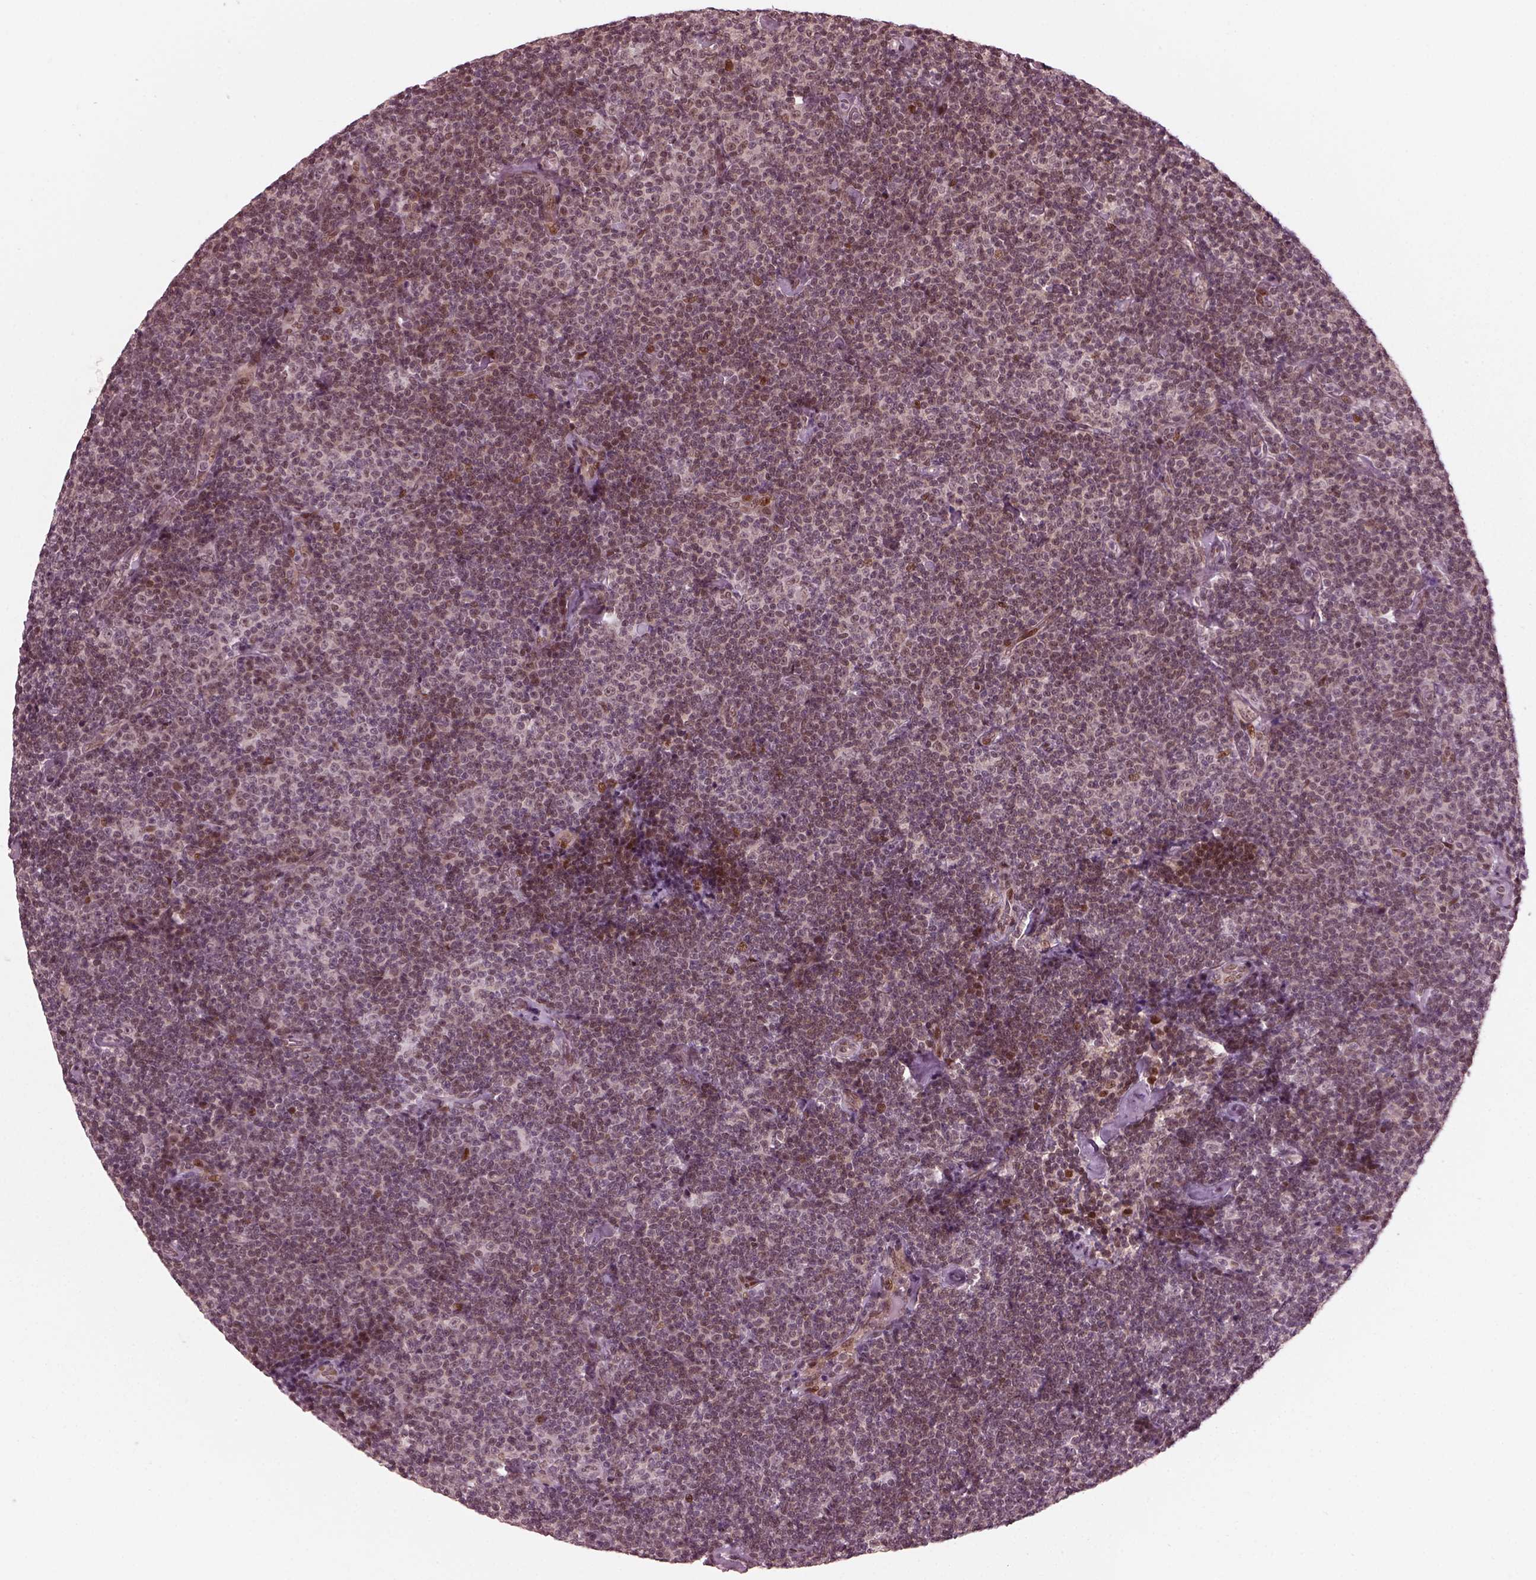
{"staining": {"intensity": "negative", "quantity": "none", "location": "none"}, "tissue": "lymphoma", "cell_type": "Tumor cells", "image_type": "cancer", "snomed": [{"axis": "morphology", "description": "Malignant lymphoma, non-Hodgkin's type, Low grade"}, {"axis": "topography", "description": "Lymph node"}], "caption": "Low-grade malignant lymphoma, non-Hodgkin's type stained for a protein using immunohistochemistry exhibits no staining tumor cells.", "gene": "TRIB3", "patient": {"sex": "male", "age": 81}}